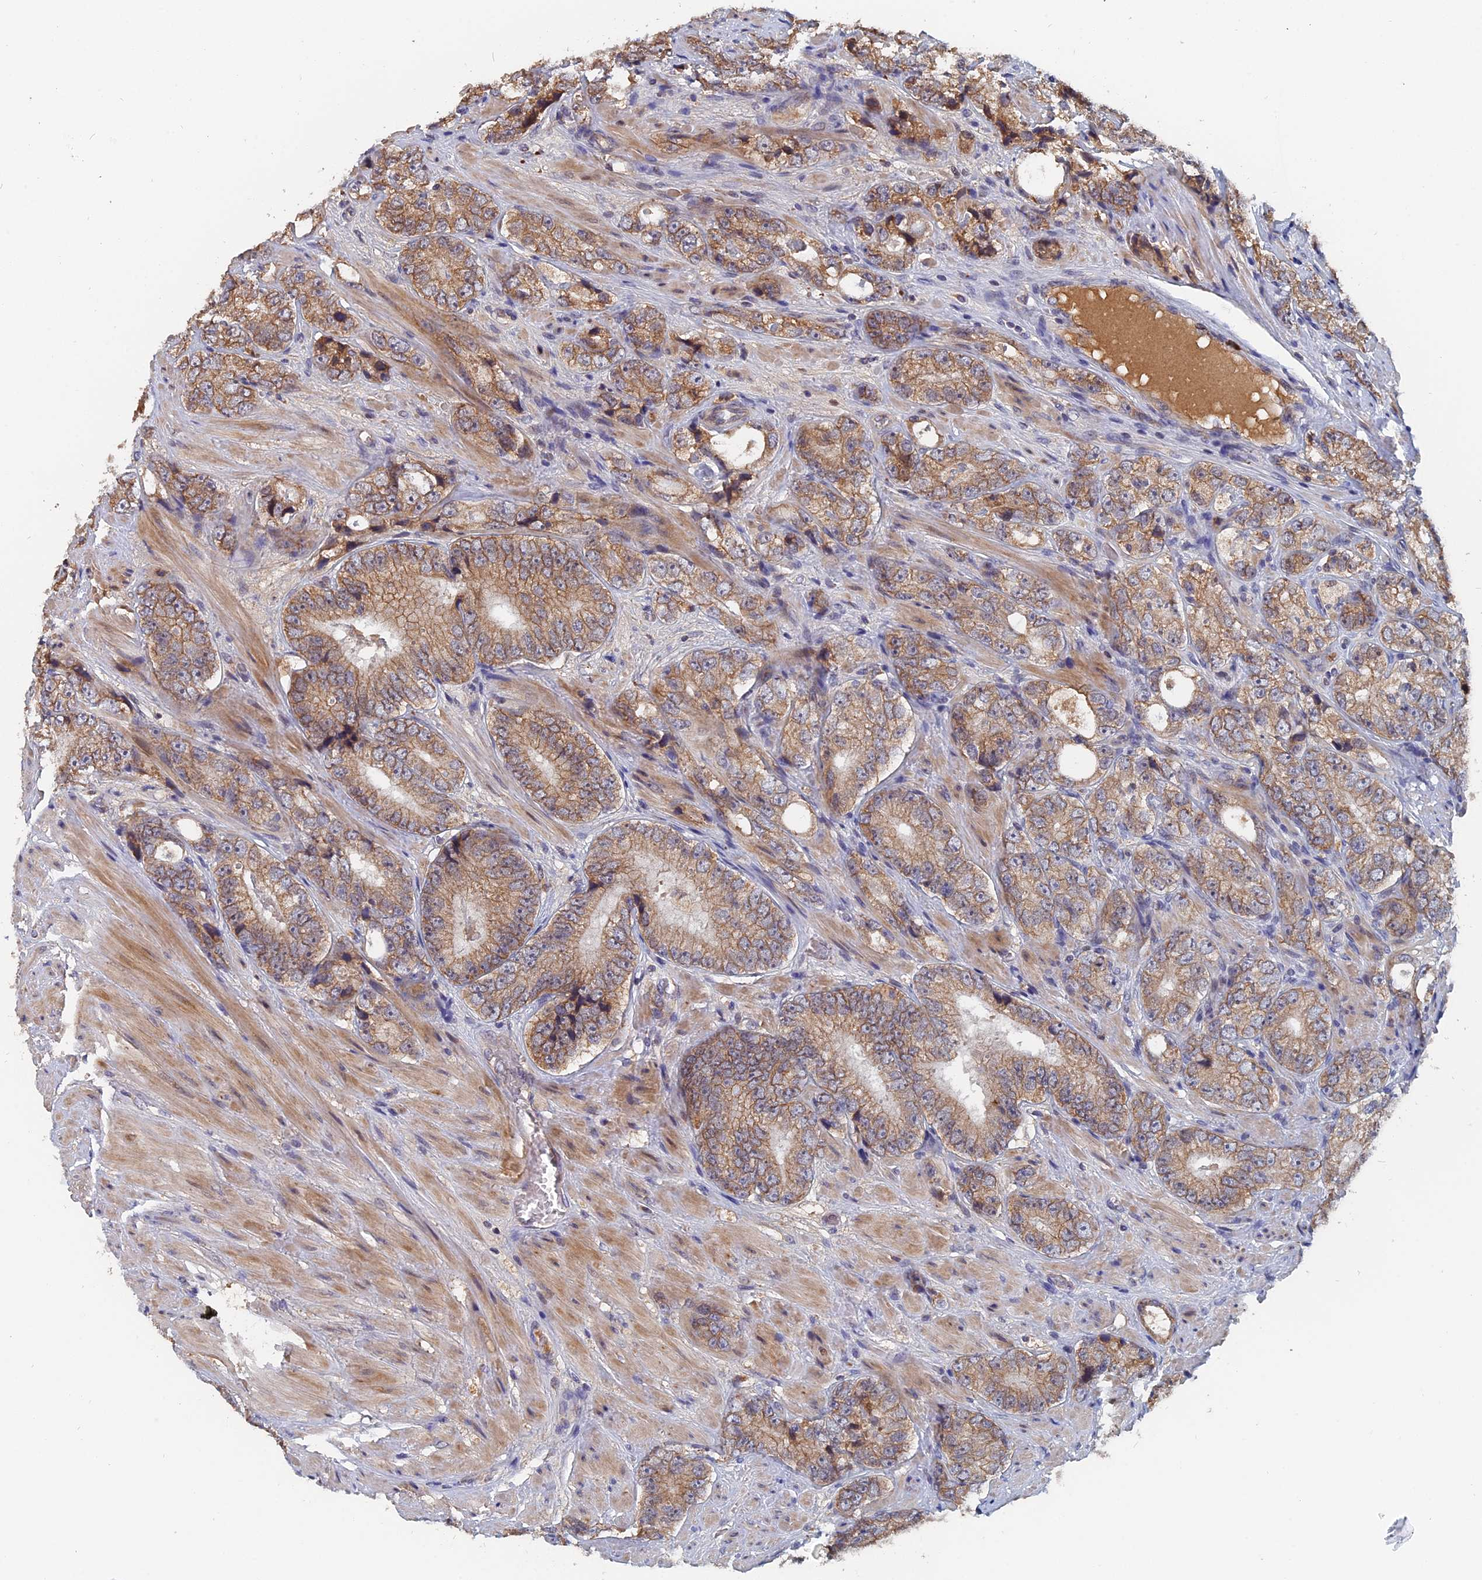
{"staining": {"intensity": "moderate", "quantity": ">75%", "location": "cytoplasmic/membranous"}, "tissue": "prostate cancer", "cell_type": "Tumor cells", "image_type": "cancer", "snomed": [{"axis": "morphology", "description": "Adenocarcinoma, High grade"}, {"axis": "topography", "description": "Prostate"}], "caption": "About >75% of tumor cells in human prostate cancer demonstrate moderate cytoplasmic/membranous protein expression as visualized by brown immunohistochemical staining.", "gene": "SLC33A1", "patient": {"sex": "male", "age": 56}}